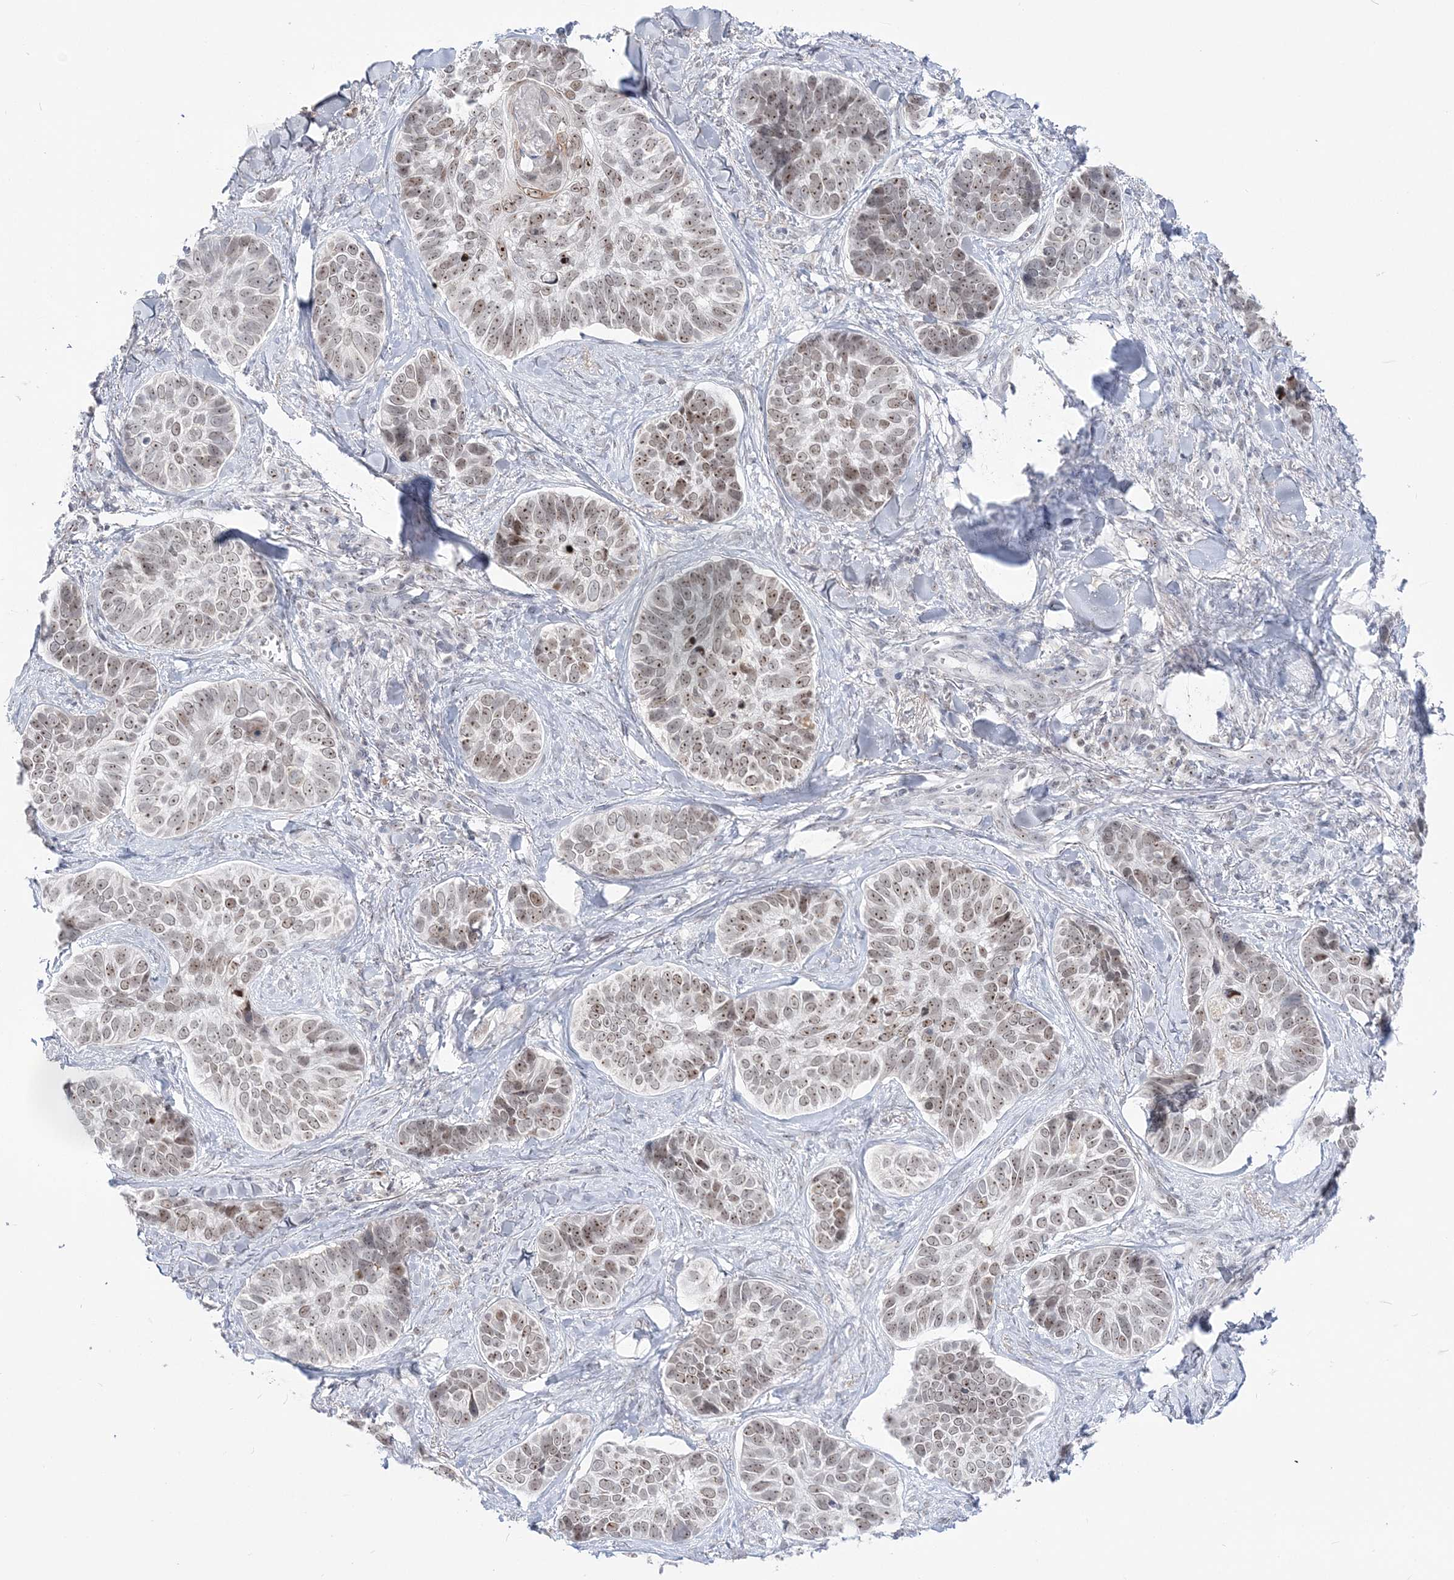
{"staining": {"intensity": "moderate", "quantity": ">75%", "location": "nuclear"}, "tissue": "skin cancer", "cell_type": "Tumor cells", "image_type": "cancer", "snomed": [{"axis": "morphology", "description": "Basal cell carcinoma"}, {"axis": "topography", "description": "Skin"}], "caption": "Immunohistochemical staining of human skin cancer shows medium levels of moderate nuclear expression in about >75% of tumor cells.", "gene": "DDX21", "patient": {"sex": "male", "age": 62}}